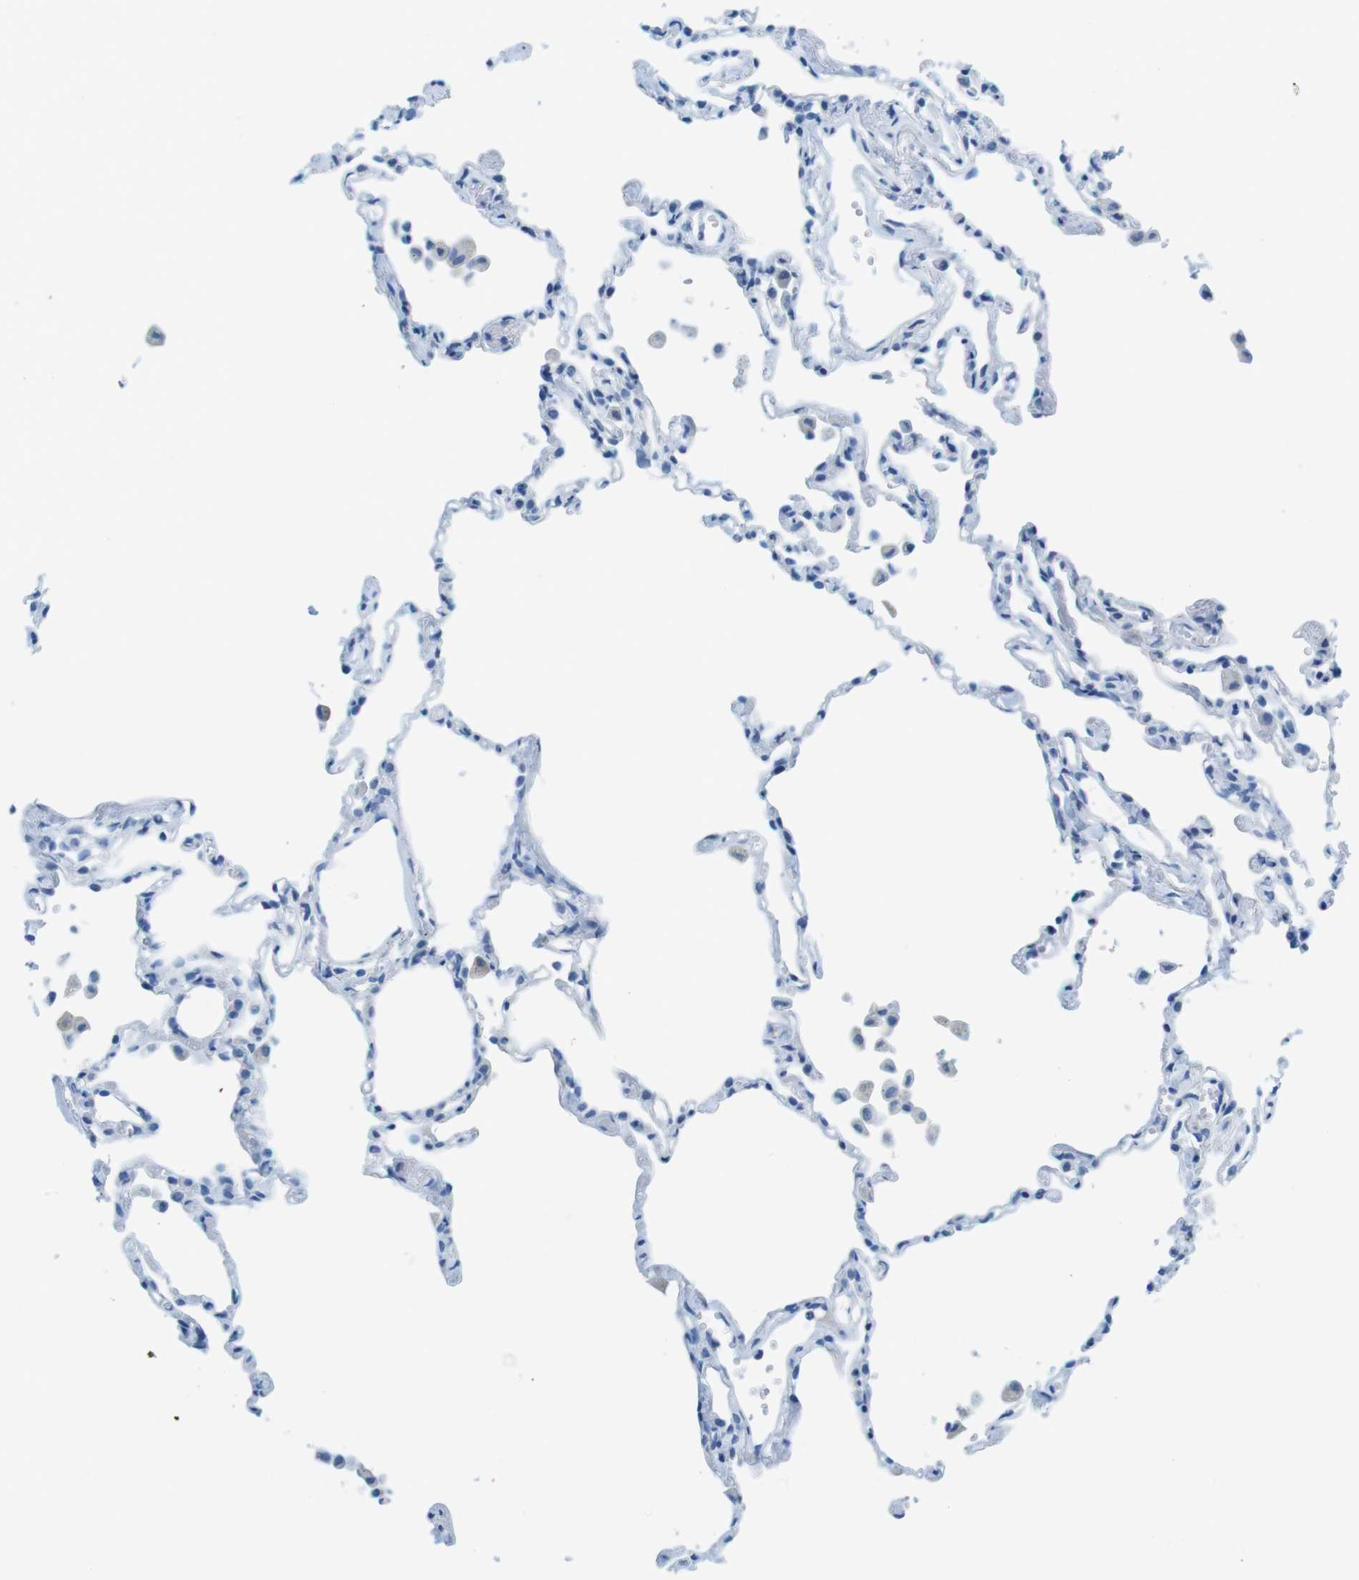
{"staining": {"intensity": "negative", "quantity": "none", "location": "none"}, "tissue": "lung", "cell_type": "Alveolar cells", "image_type": "normal", "snomed": [{"axis": "morphology", "description": "Normal tissue, NOS"}, {"axis": "topography", "description": "Lung"}], "caption": "Histopathology image shows no protein expression in alveolar cells of benign lung.", "gene": "GAP43", "patient": {"sex": "female", "age": 49}}